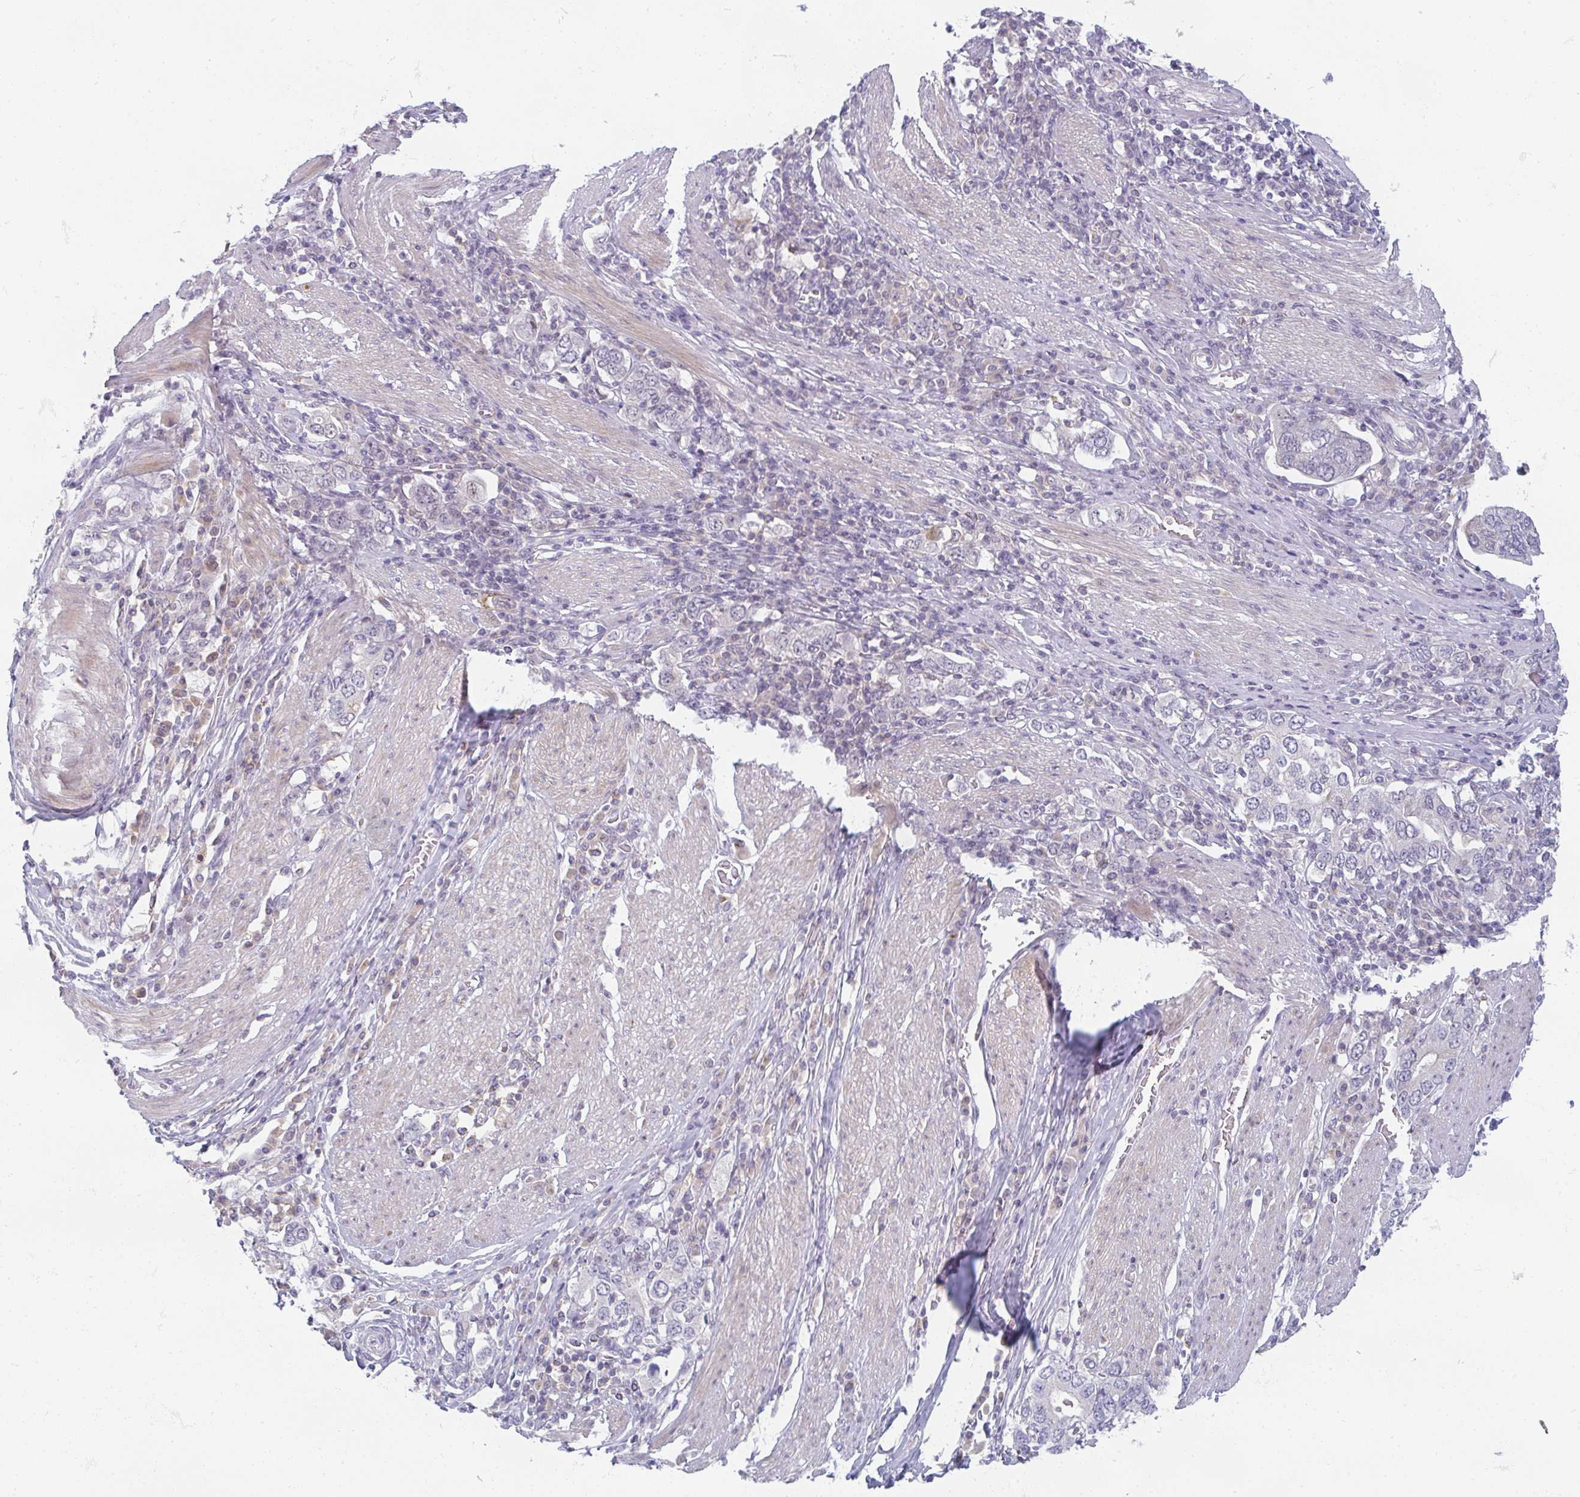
{"staining": {"intensity": "negative", "quantity": "none", "location": "none"}, "tissue": "stomach cancer", "cell_type": "Tumor cells", "image_type": "cancer", "snomed": [{"axis": "morphology", "description": "Adenocarcinoma, NOS"}, {"axis": "topography", "description": "Stomach, upper"}, {"axis": "topography", "description": "Stomach"}], "caption": "IHC of adenocarcinoma (stomach) shows no expression in tumor cells.", "gene": "PPFIA4", "patient": {"sex": "male", "age": 62}}